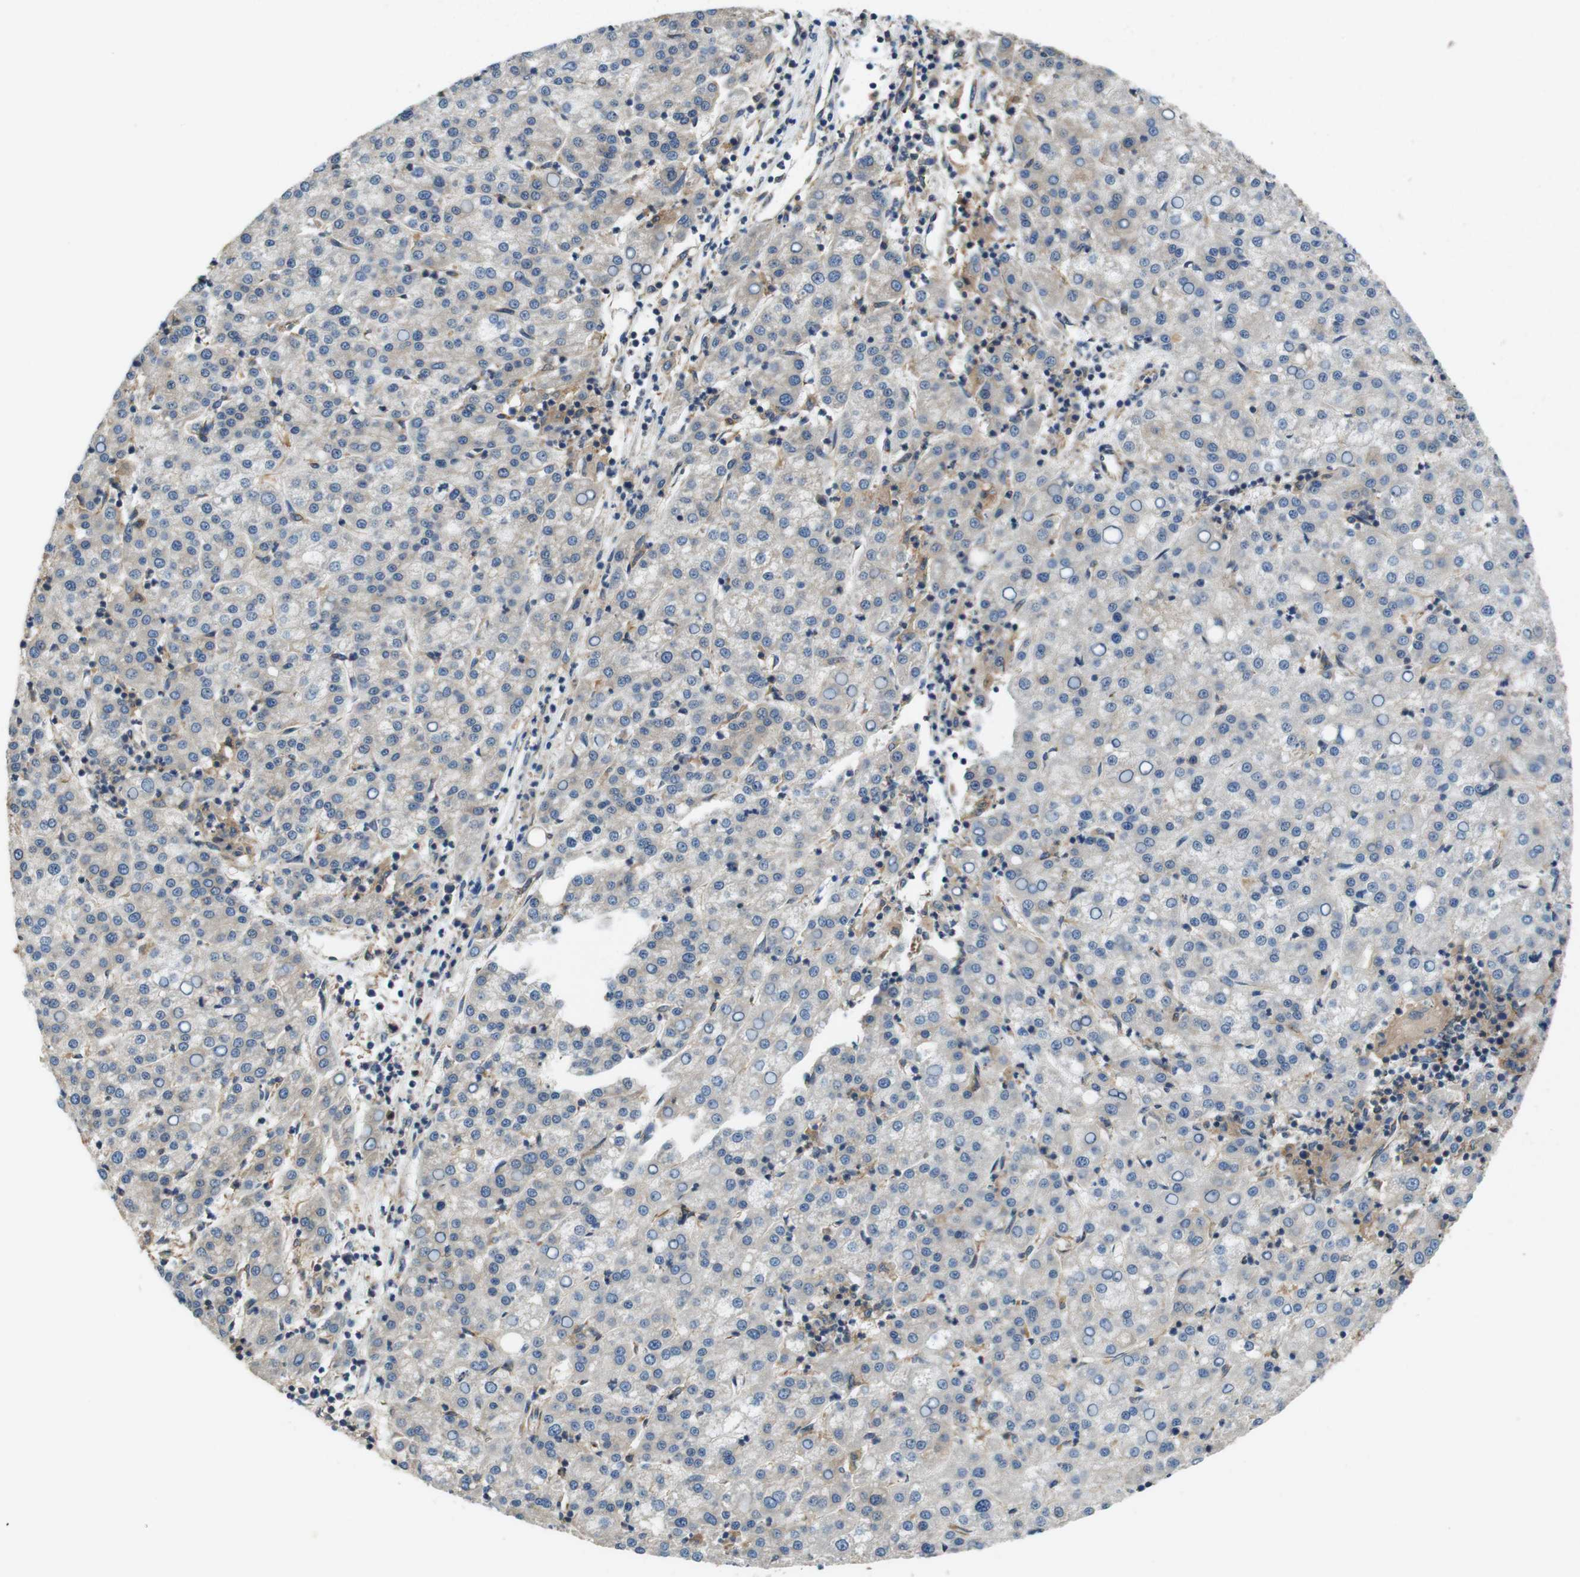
{"staining": {"intensity": "weak", "quantity": "<25%", "location": "cytoplasmic/membranous"}, "tissue": "liver cancer", "cell_type": "Tumor cells", "image_type": "cancer", "snomed": [{"axis": "morphology", "description": "Carcinoma, Hepatocellular, NOS"}, {"axis": "topography", "description": "Liver"}], "caption": "Tumor cells show no significant protein staining in liver hepatocellular carcinoma.", "gene": "DCTN1", "patient": {"sex": "female", "age": 58}}